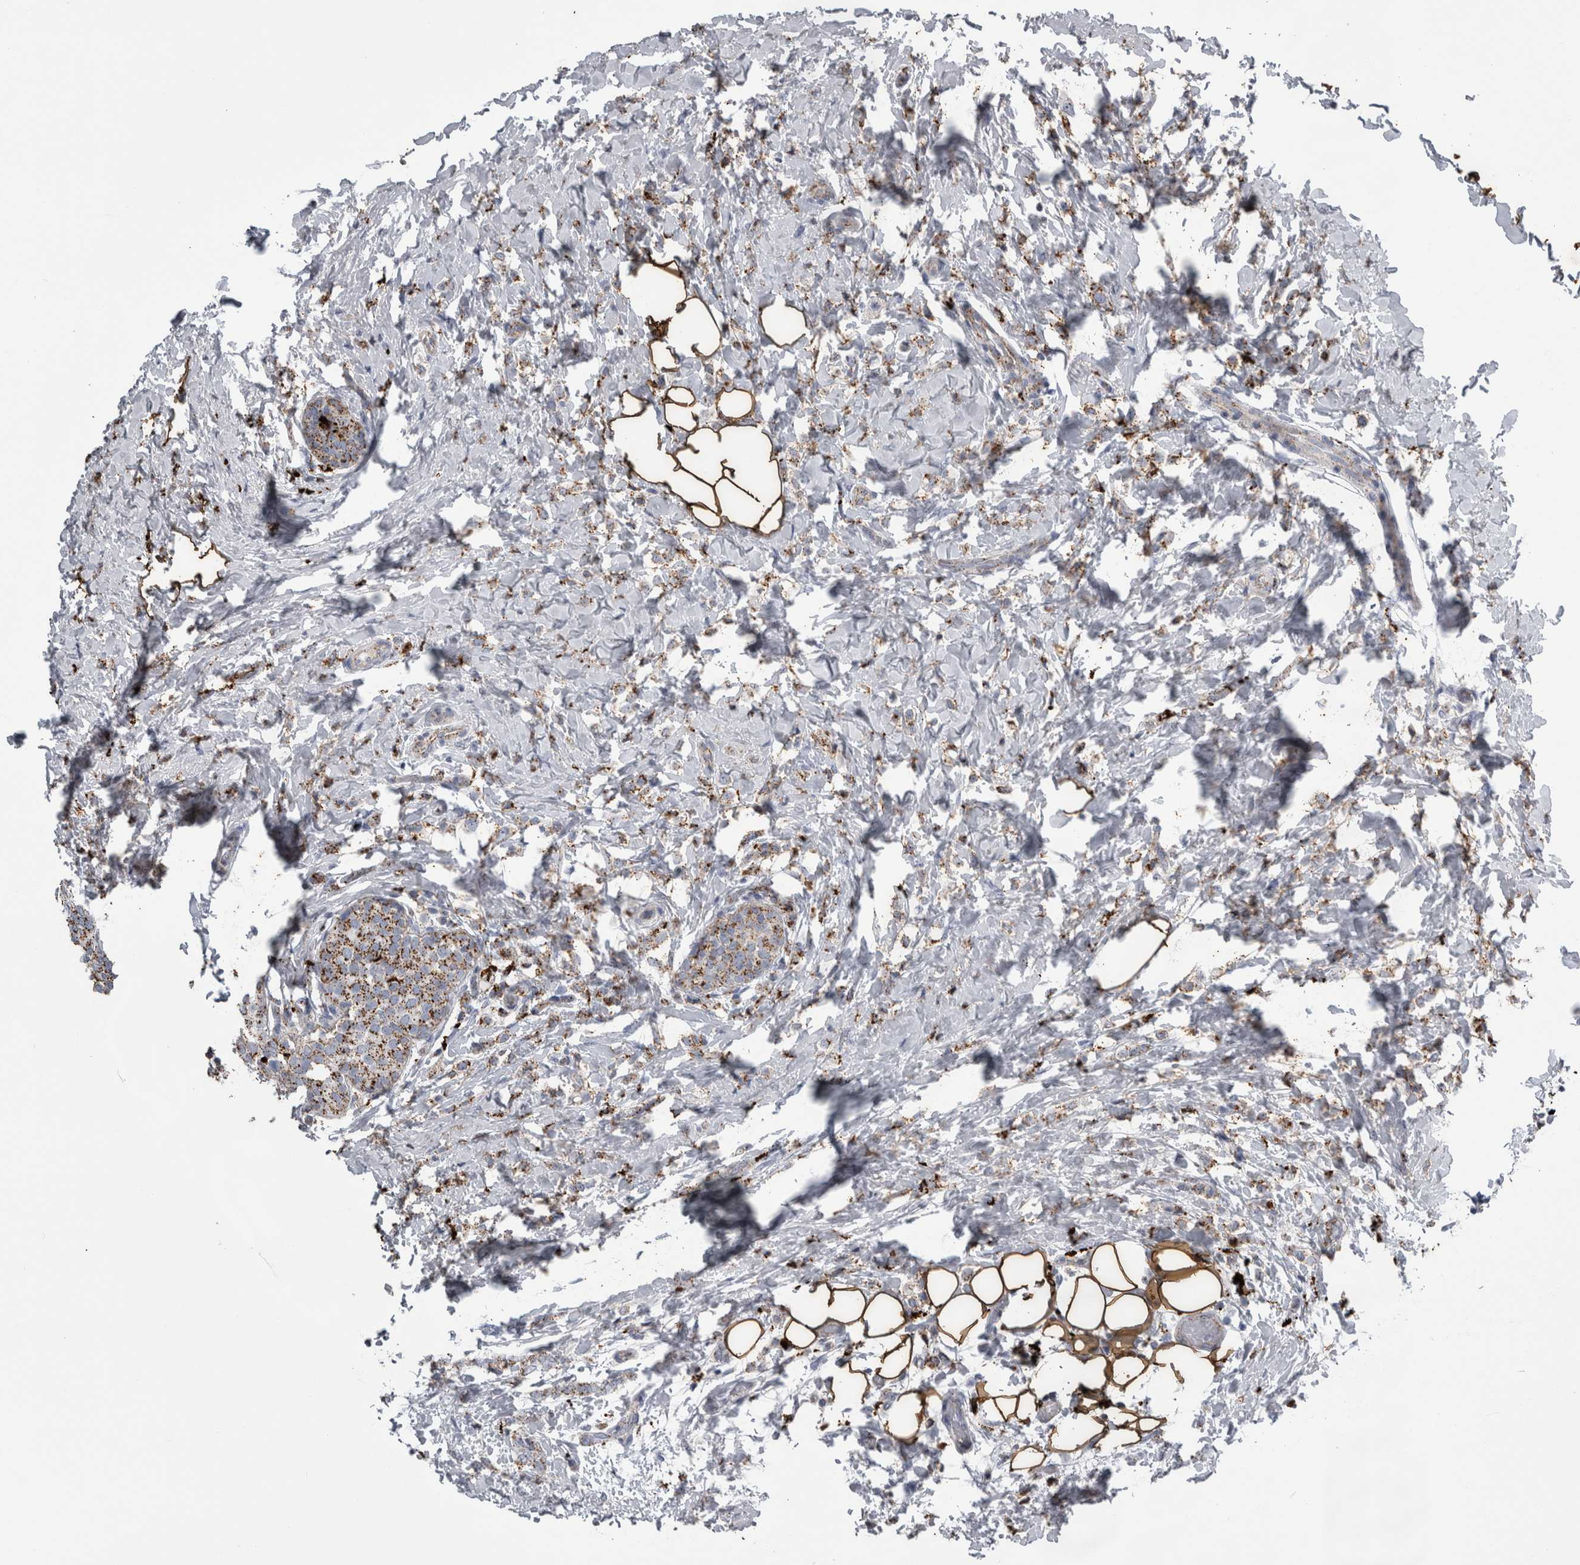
{"staining": {"intensity": "weak", "quantity": ">75%", "location": "cytoplasmic/membranous"}, "tissue": "breast cancer", "cell_type": "Tumor cells", "image_type": "cancer", "snomed": [{"axis": "morphology", "description": "Lobular carcinoma"}, {"axis": "topography", "description": "Breast"}], "caption": "Immunohistochemical staining of human lobular carcinoma (breast) shows low levels of weak cytoplasmic/membranous protein positivity in approximately >75% of tumor cells.", "gene": "DPP7", "patient": {"sex": "female", "age": 50}}